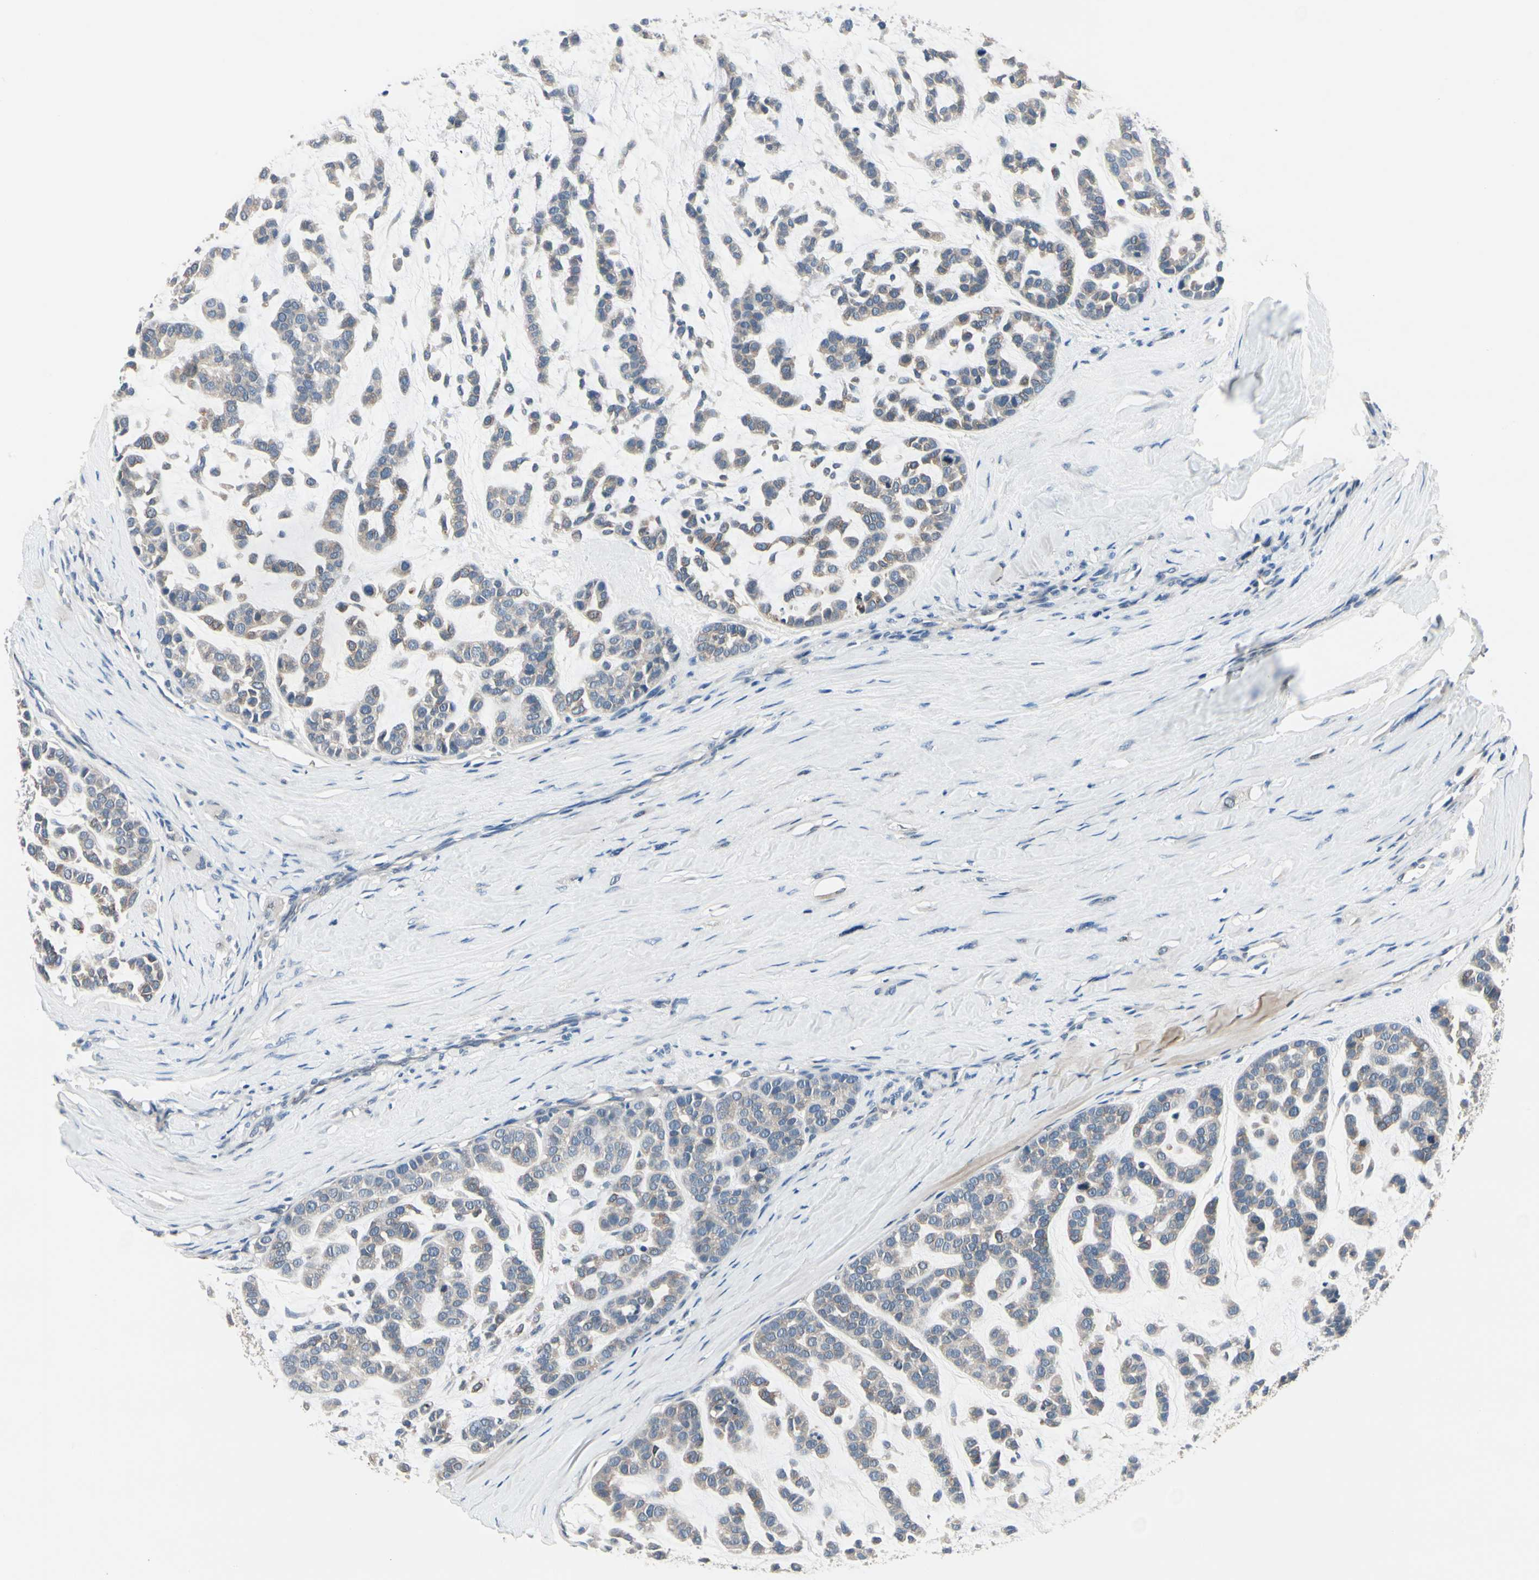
{"staining": {"intensity": "weak", "quantity": "<25%", "location": "cytoplasmic/membranous"}, "tissue": "head and neck cancer", "cell_type": "Tumor cells", "image_type": "cancer", "snomed": [{"axis": "morphology", "description": "Adenocarcinoma, NOS"}, {"axis": "morphology", "description": "Adenoma, NOS"}, {"axis": "topography", "description": "Head-Neck"}], "caption": "Head and neck adenocarcinoma was stained to show a protein in brown. There is no significant staining in tumor cells.", "gene": "PRKAR2B", "patient": {"sex": "female", "age": 55}}